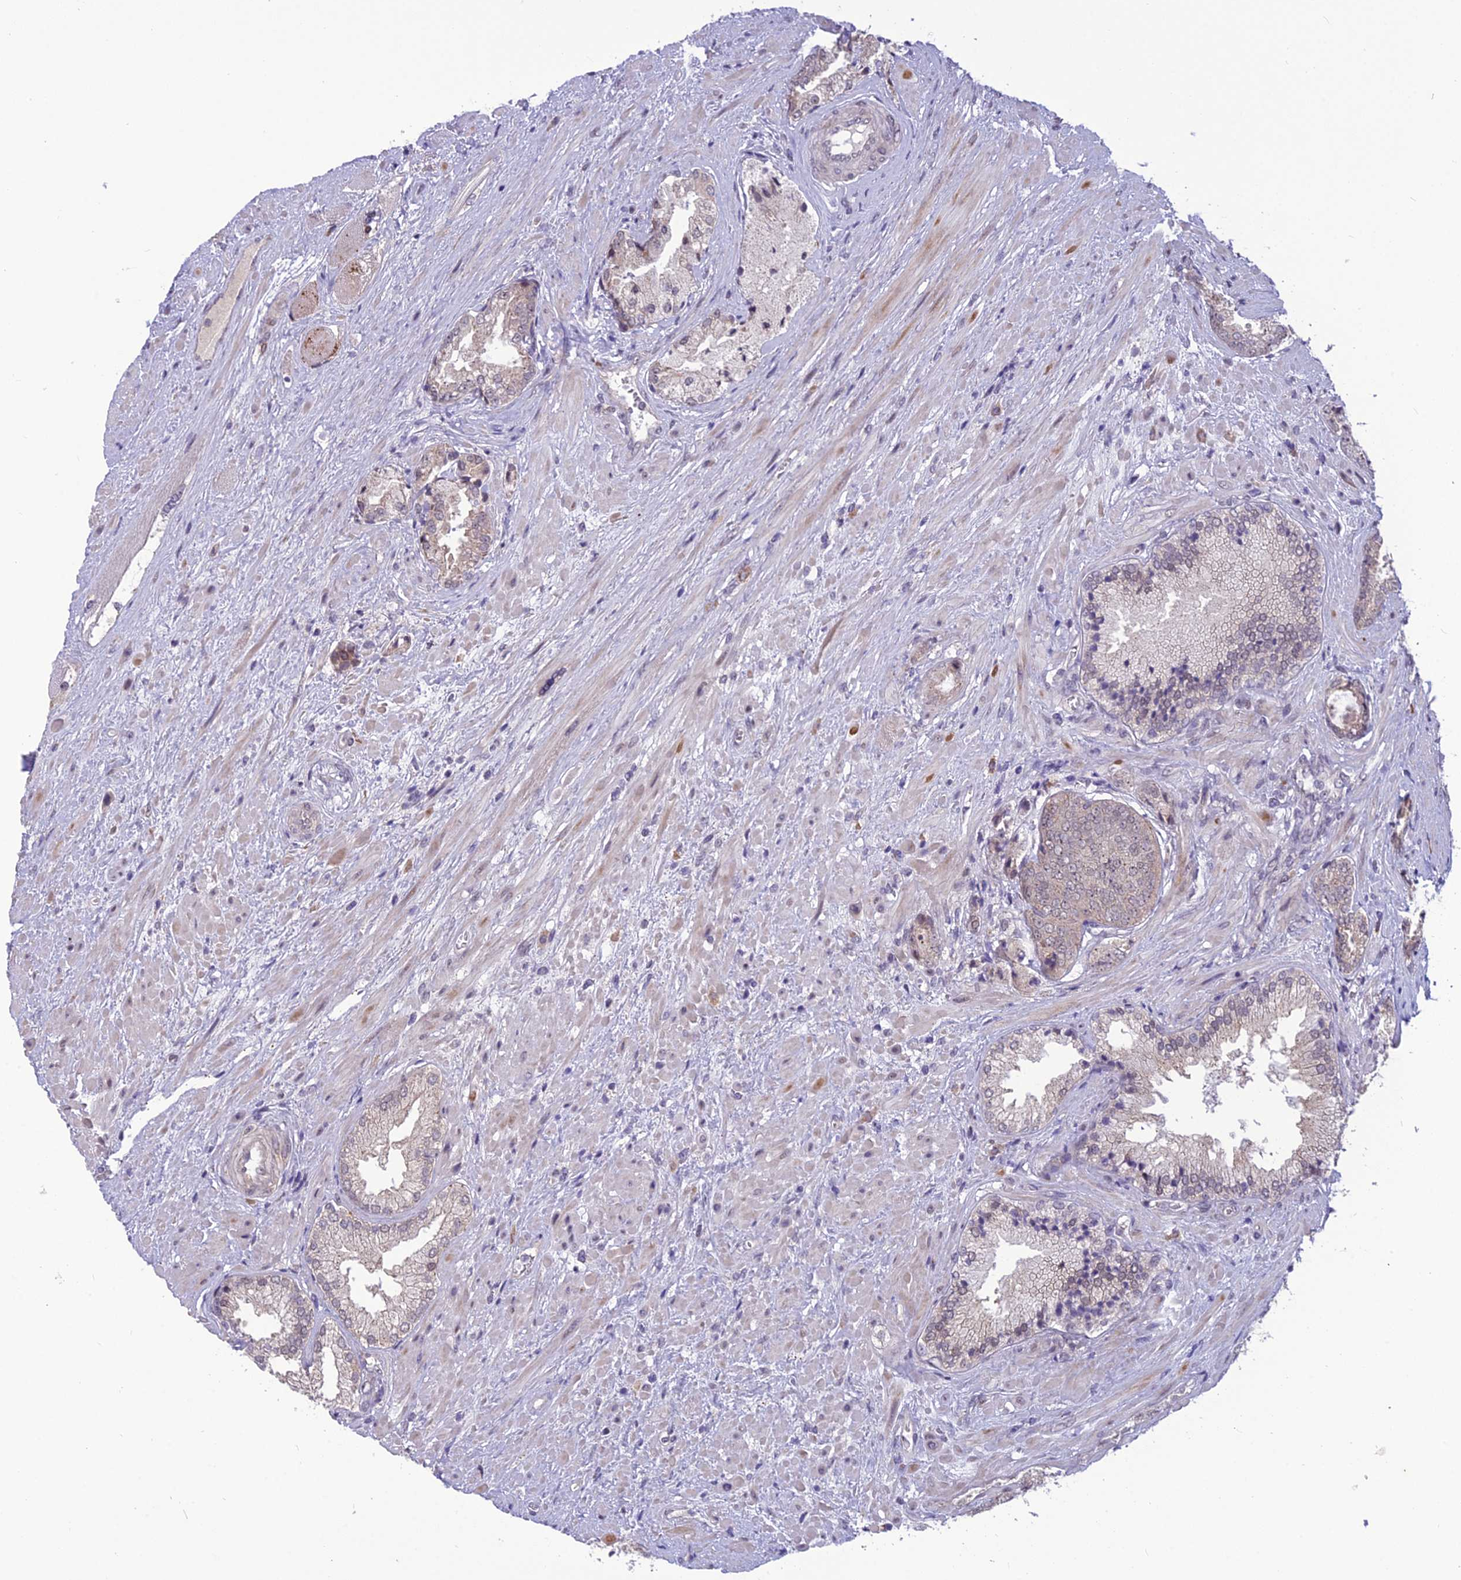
{"staining": {"intensity": "negative", "quantity": "none", "location": "none"}, "tissue": "prostate cancer", "cell_type": "Tumor cells", "image_type": "cancer", "snomed": [{"axis": "morphology", "description": "Adenocarcinoma, High grade"}, {"axis": "topography", "description": "Prostate"}], "caption": "Micrograph shows no protein staining in tumor cells of adenocarcinoma (high-grade) (prostate) tissue.", "gene": "FBRS", "patient": {"sex": "male", "age": 71}}